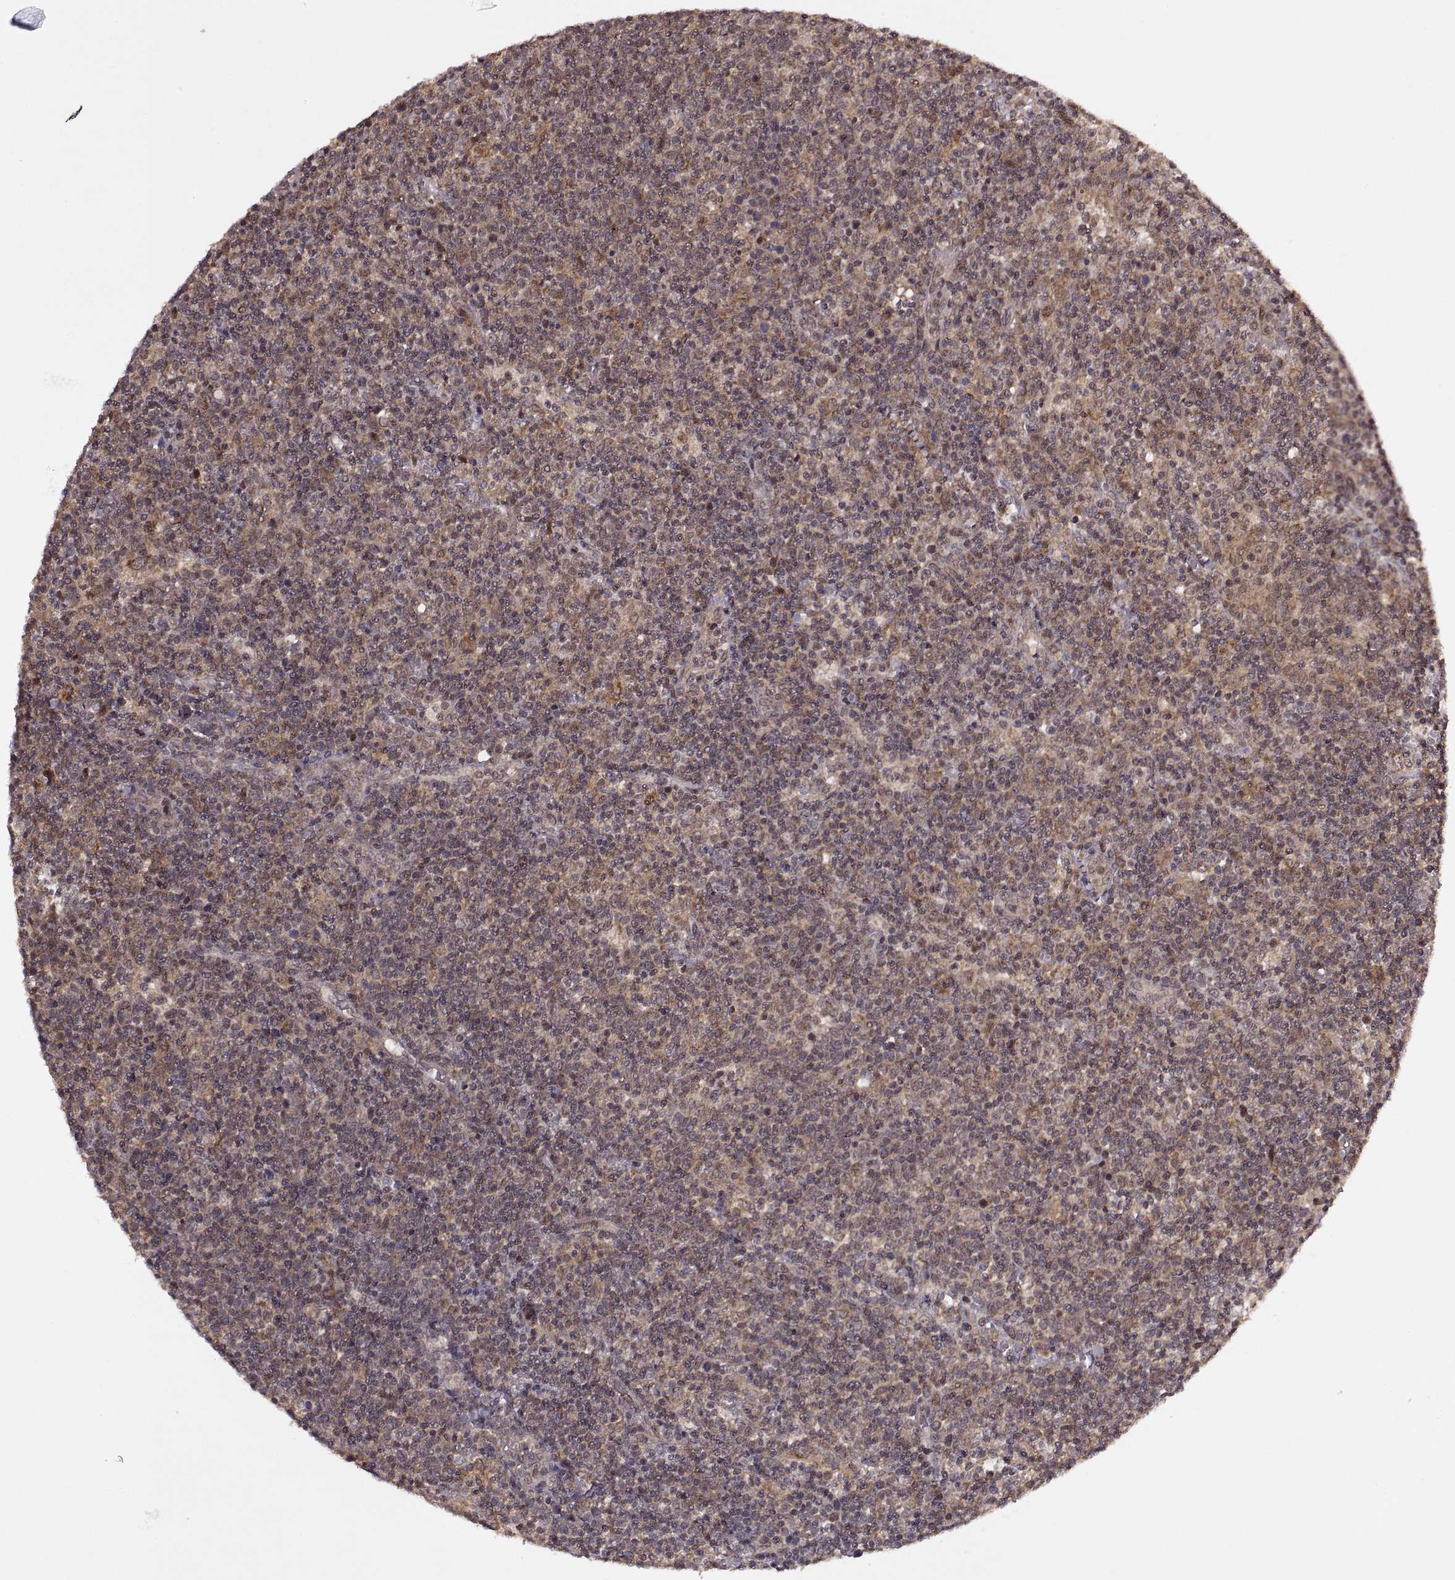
{"staining": {"intensity": "weak", "quantity": ">75%", "location": "cytoplasmic/membranous"}, "tissue": "lymphoma", "cell_type": "Tumor cells", "image_type": "cancer", "snomed": [{"axis": "morphology", "description": "Malignant lymphoma, non-Hodgkin's type, High grade"}, {"axis": "topography", "description": "Lymph node"}], "caption": "Protein expression by IHC exhibits weak cytoplasmic/membranous staining in about >75% of tumor cells in malignant lymphoma, non-Hodgkin's type (high-grade).", "gene": "PTOV1", "patient": {"sex": "male", "age": 61}}